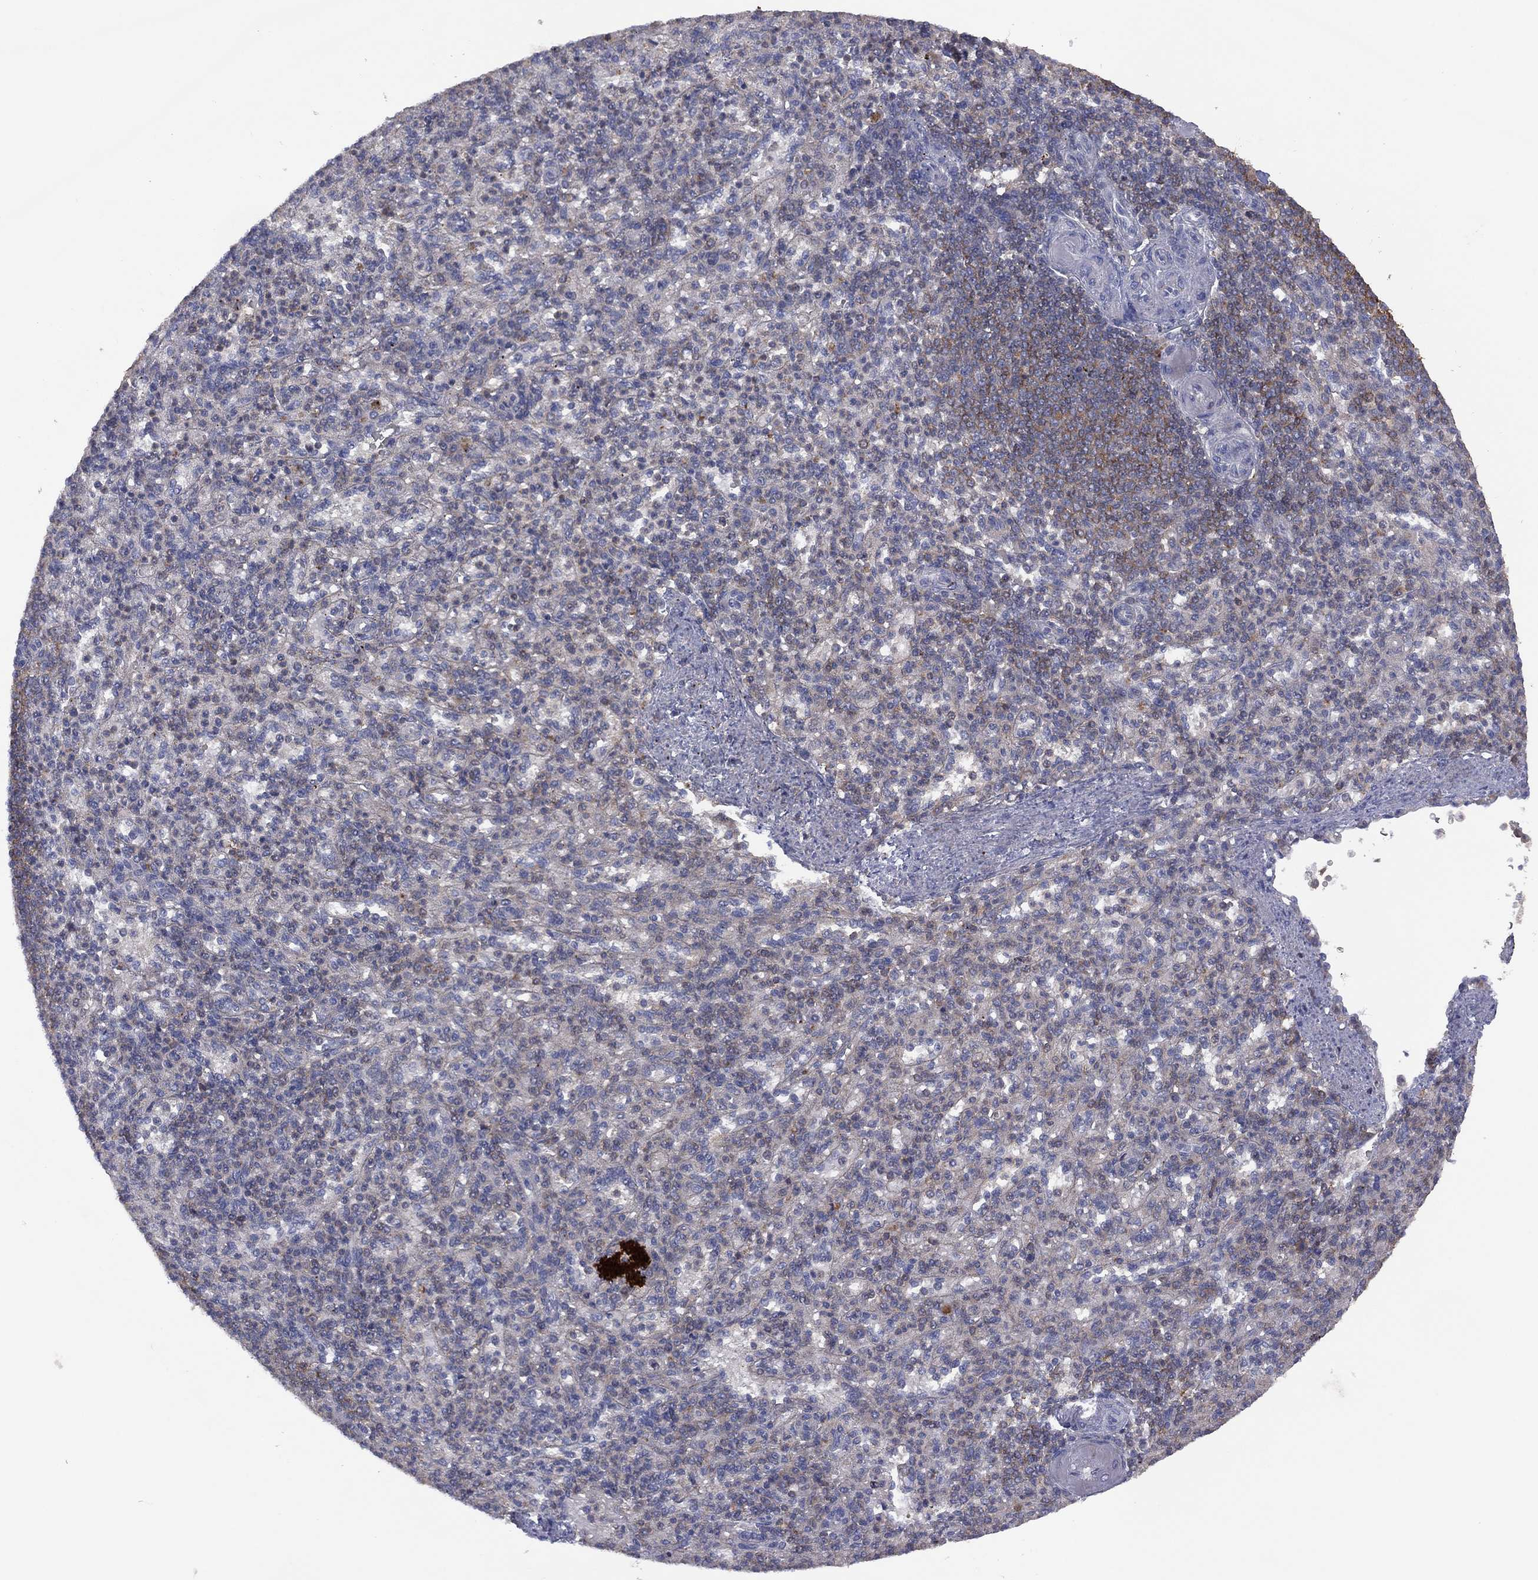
{"staining": {"intensity": "moderate", "quantity": "<25%", "location": "cytoplasmic/membranous"}, "tissue": "spleen", "cell_type": "Cells in red pulp", "image_type": "normal", "snomed": [{"axis": "morphology", "description": "Normal tissue, NOS"}, {"axis": "topography", "description": "Spleen"}], "caption": "This image exhibits IHC staining of normal human spleen, with low moderate cytoplasmic/membranous staining in approximately <25% of cells in red pulp.", "gene": "DOCK8", "patient": {"sex": "female", "age": 74}}